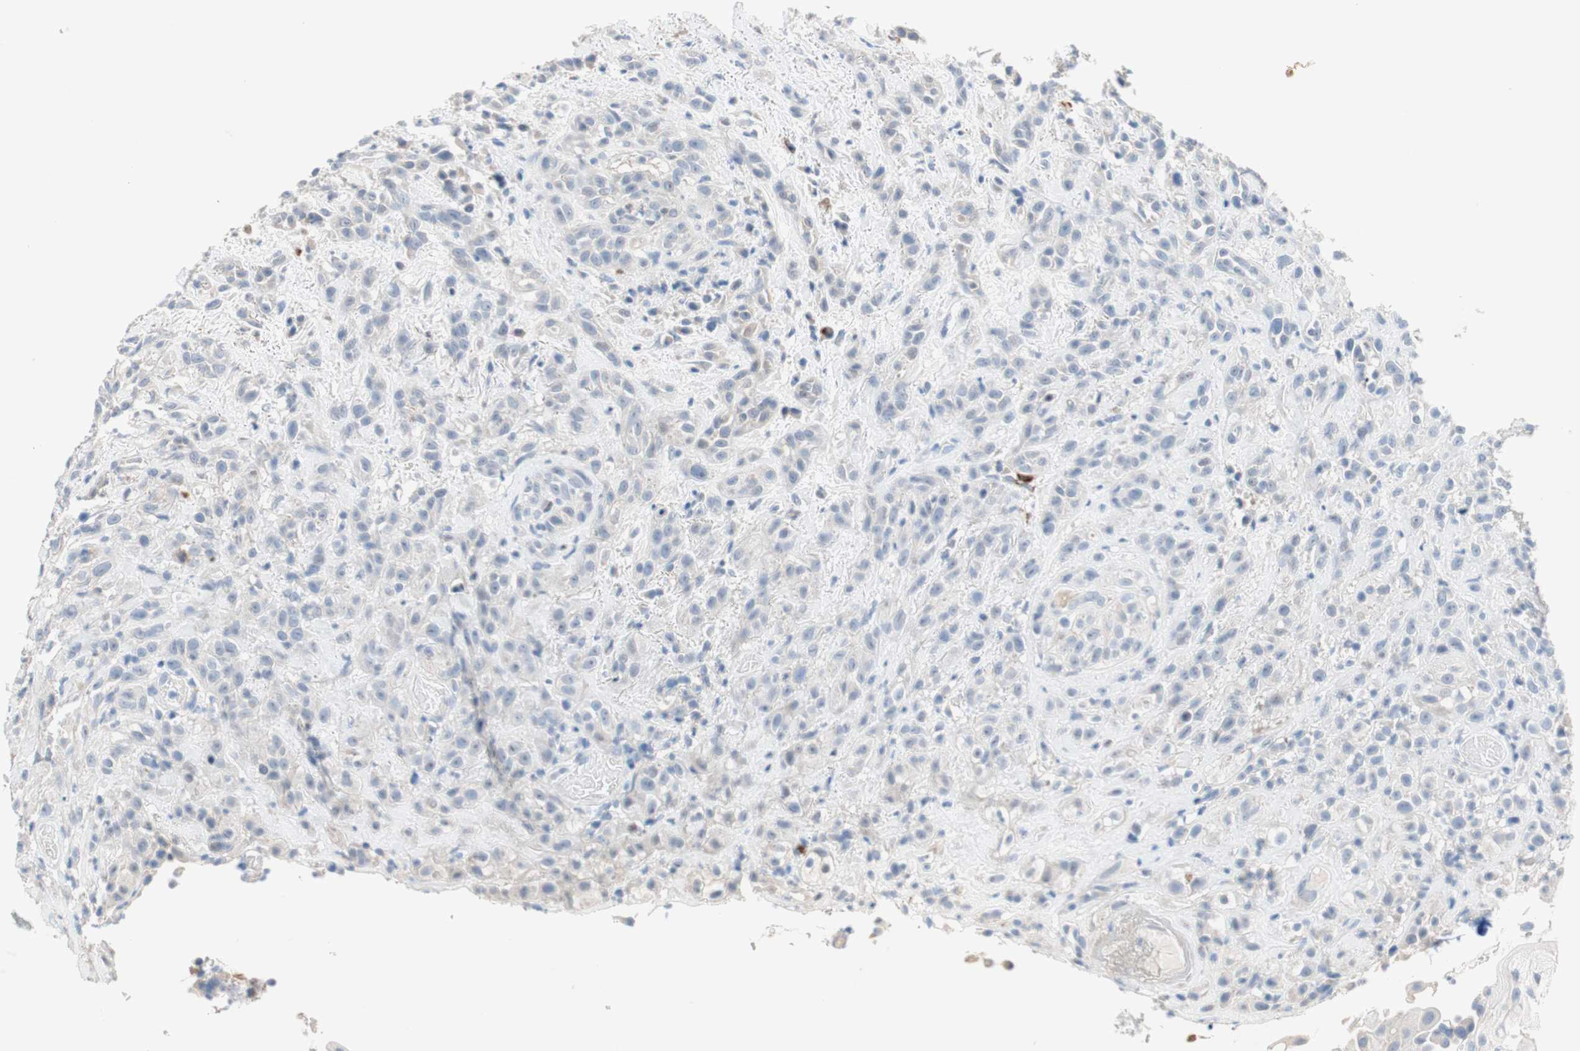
{"staining": {"intensity": "negative", "quantity": "none", "location": "none"}, "tissue": "head and neck cancer", "cell_type": "Tumor cells", "image_type": "cancer", "snomed": [{"axis": "morphology", "description": "Squamous cell carcinoma, NOS"}, {"axis": "topography", "description": "Head-Neck"}], "caption": "IHC histopathology image of neoplastic tissue: squamous cell carcinoma (head and neck) stained with DAB shows no significant protein expression in tumor cells.", "gene": "PDZK1", "patient": {"sex": "male", "age": 62}}